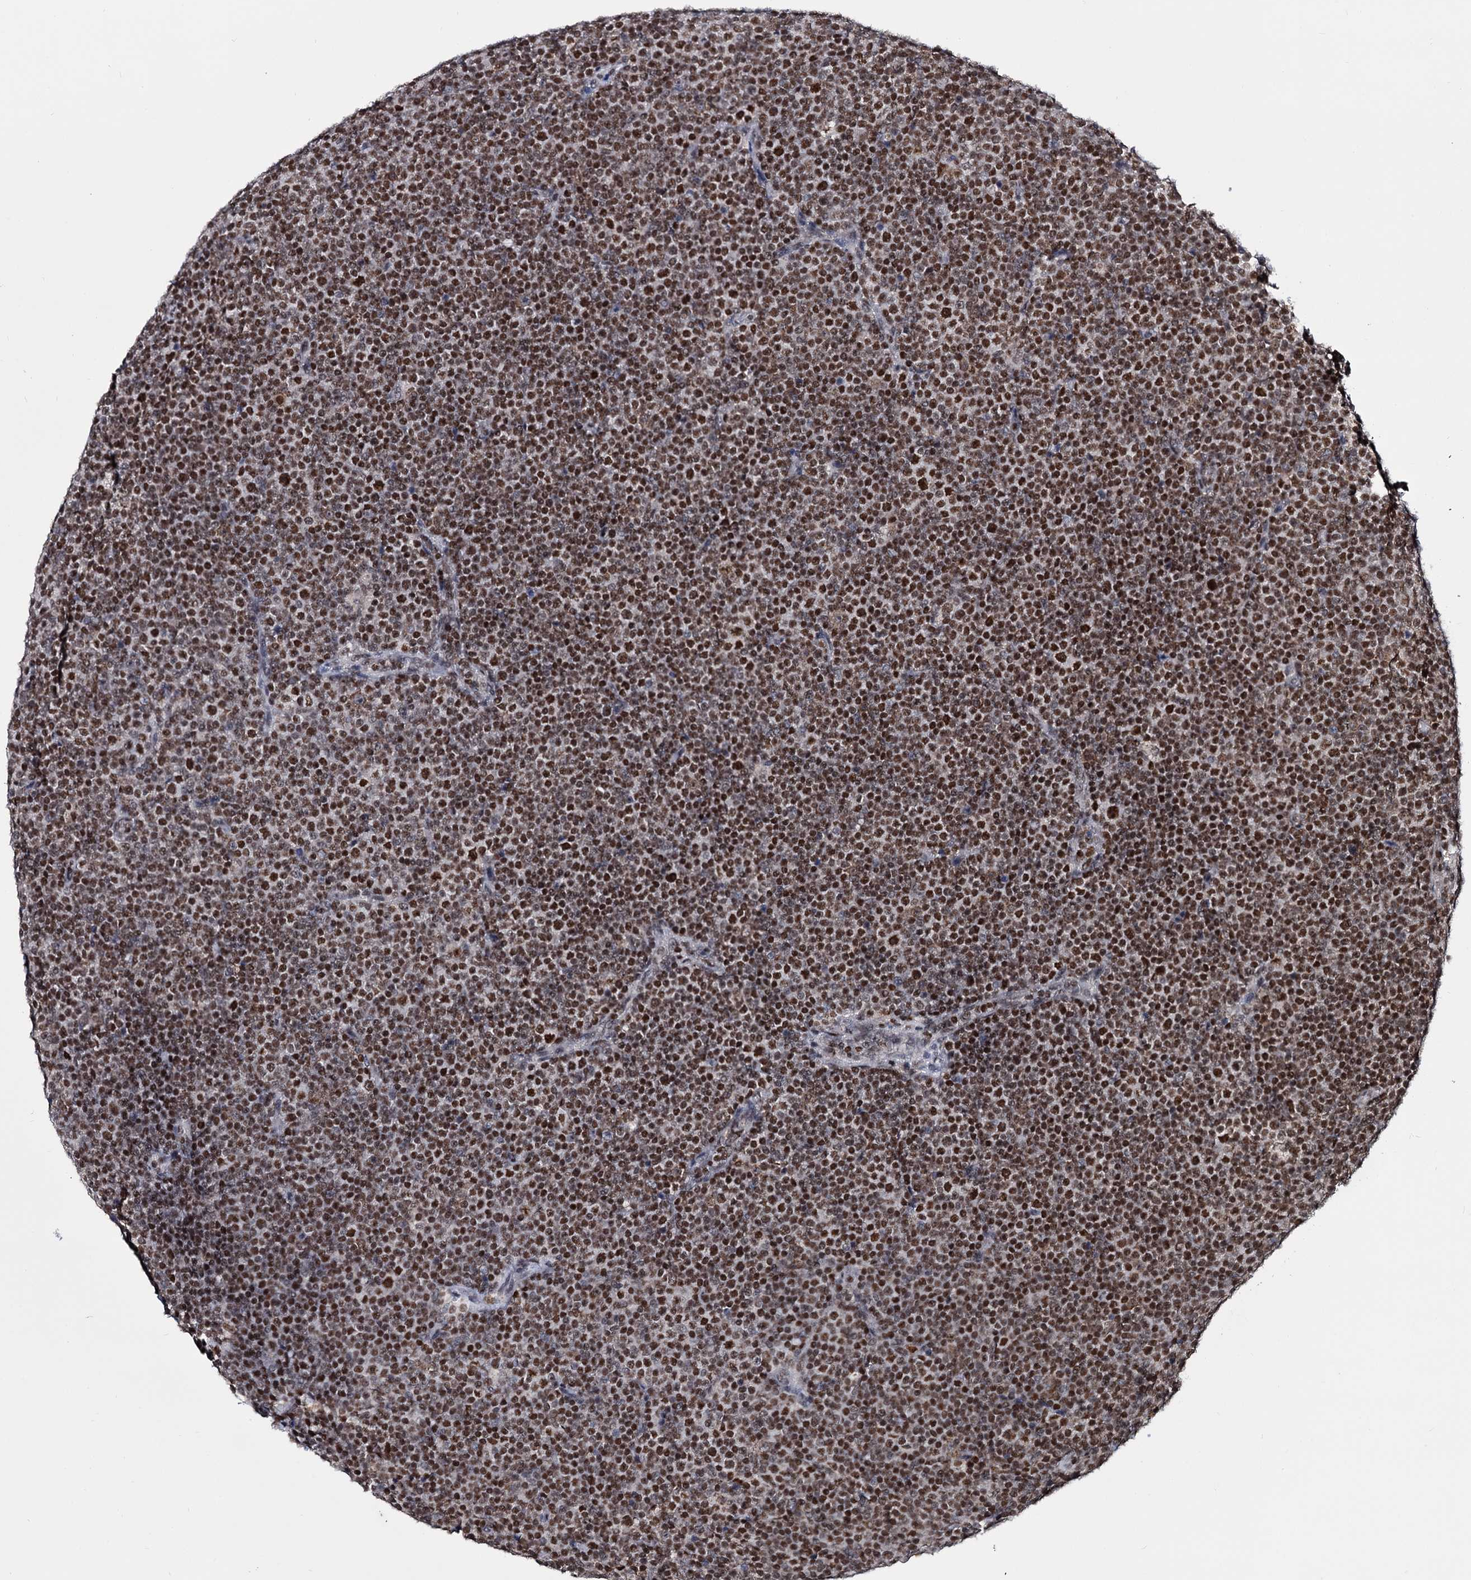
{"staining": {"intensity": "strong", "quantity": ">75%", "location": "nuclear"}, "tissue": "lymphoma", "cell_type": "Tumor cells", "image_type": "cancer", "snomed": [{"axis": "morphology", "description": "Malignant lymphoma, non-Hodgkin's type, Low grade"}, {"axis": "topography", "description": "Lymph node"}], "caption": "Immunohistochemical staining of human lymphoma exhibits strong nuclear protein staining in about >75% of tumor cells.", "gene": "SMCHD1", "patient": {"sex": "female", "age": 67}}